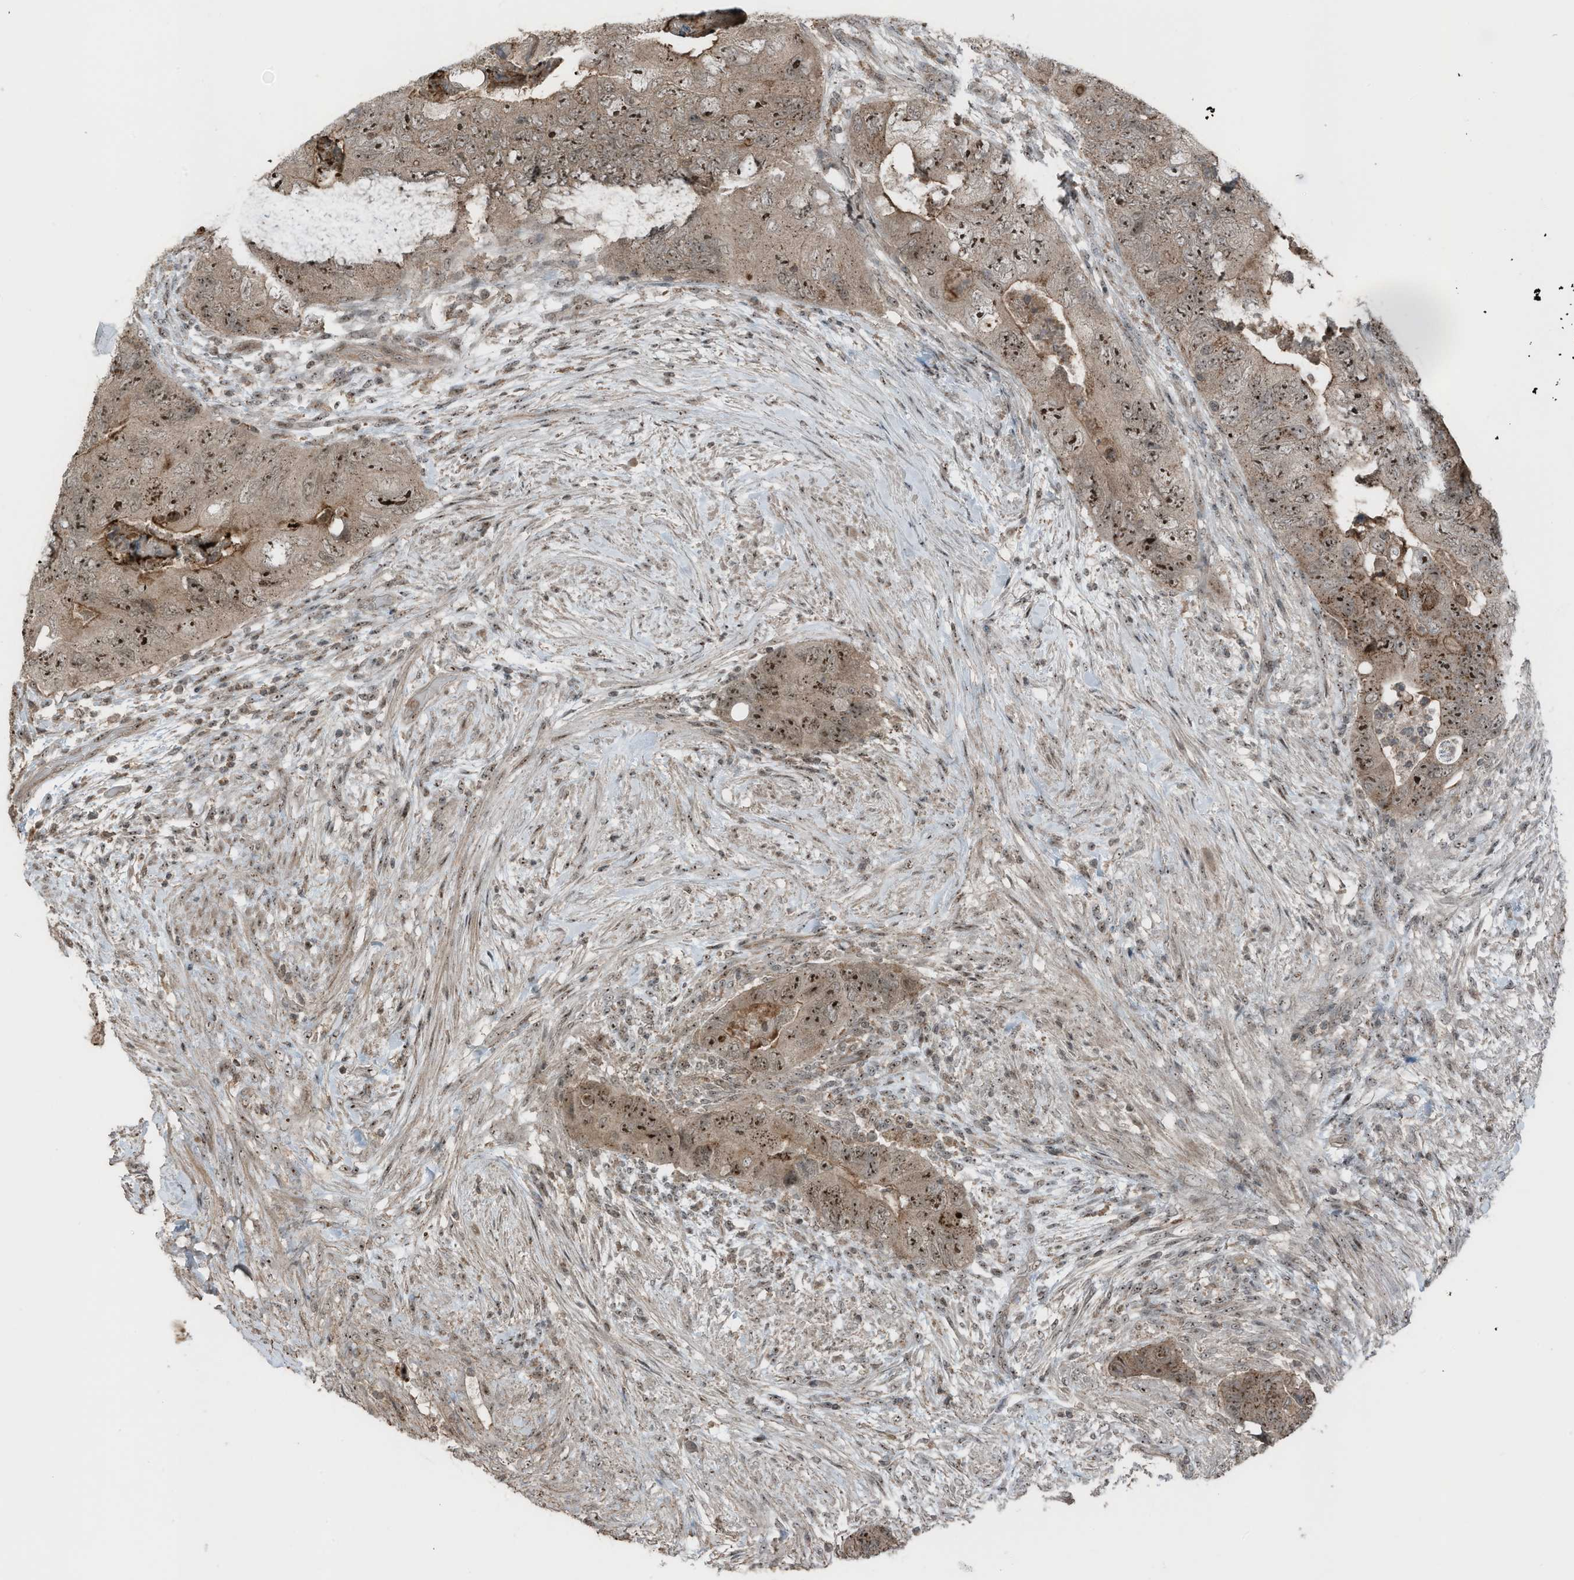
{"staining": {"intensity": "moderate", "quantity": ">75%", "location": "cytoplasmic/membranous,nuclear"}, "tissue": "colorectal cancer", "cell_type": "Tumor cells", "image_type": "cancer", "snomed": [{"axis": "morphology", "description": "Adenocarcinoma, NOS"}, {"axis": "topography", "description": "Rectum"}], "caption": "Approximately >75% of tumor cells in adenocarcinoma (colorectal) exhibit moderate cytoplasmic/membranous and nuclear protein positivity as visualized by brown immunohistochemical staining.", "gene": "UTP3", "patient": {"sex": "male", "age": 63}}